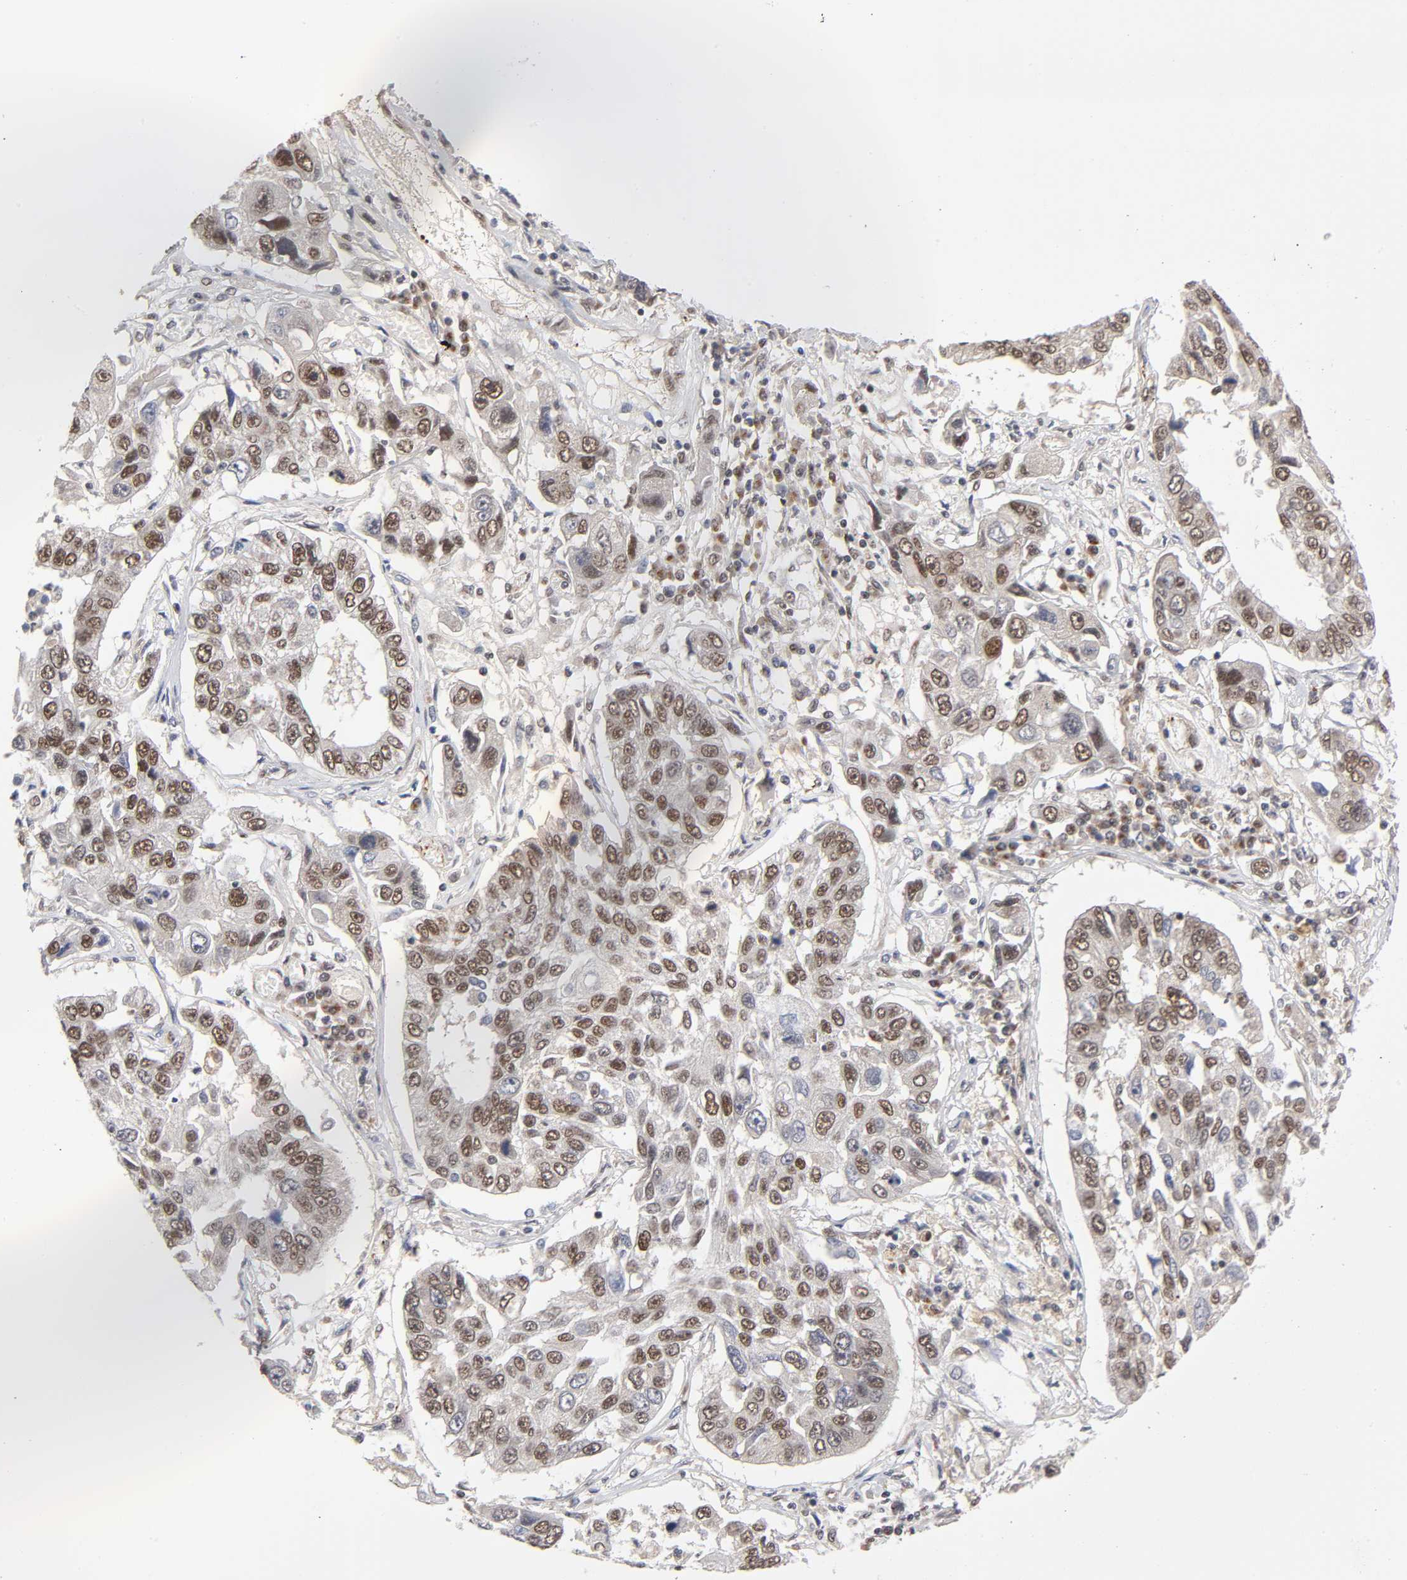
{"staining": {"intensity": "strong", "quantity": ">75%", "location": "nuclear"}, "tissue": "lung cancer", "cell_type": "Tumor cells", "image_type": "cancer", "snomed": [{"axis": "morphology", "description": "Squamous cell carcinoma, NOS"}, {"axis": "topography", "description": "Lung"}], "caption": "Tumor cells reveal high levels of strong nuclear expression in approximately >75% of cells in squamous cell carcinoma (lung).", "gene": "EP300", "patient": {"sex": "male", "age": 71}}